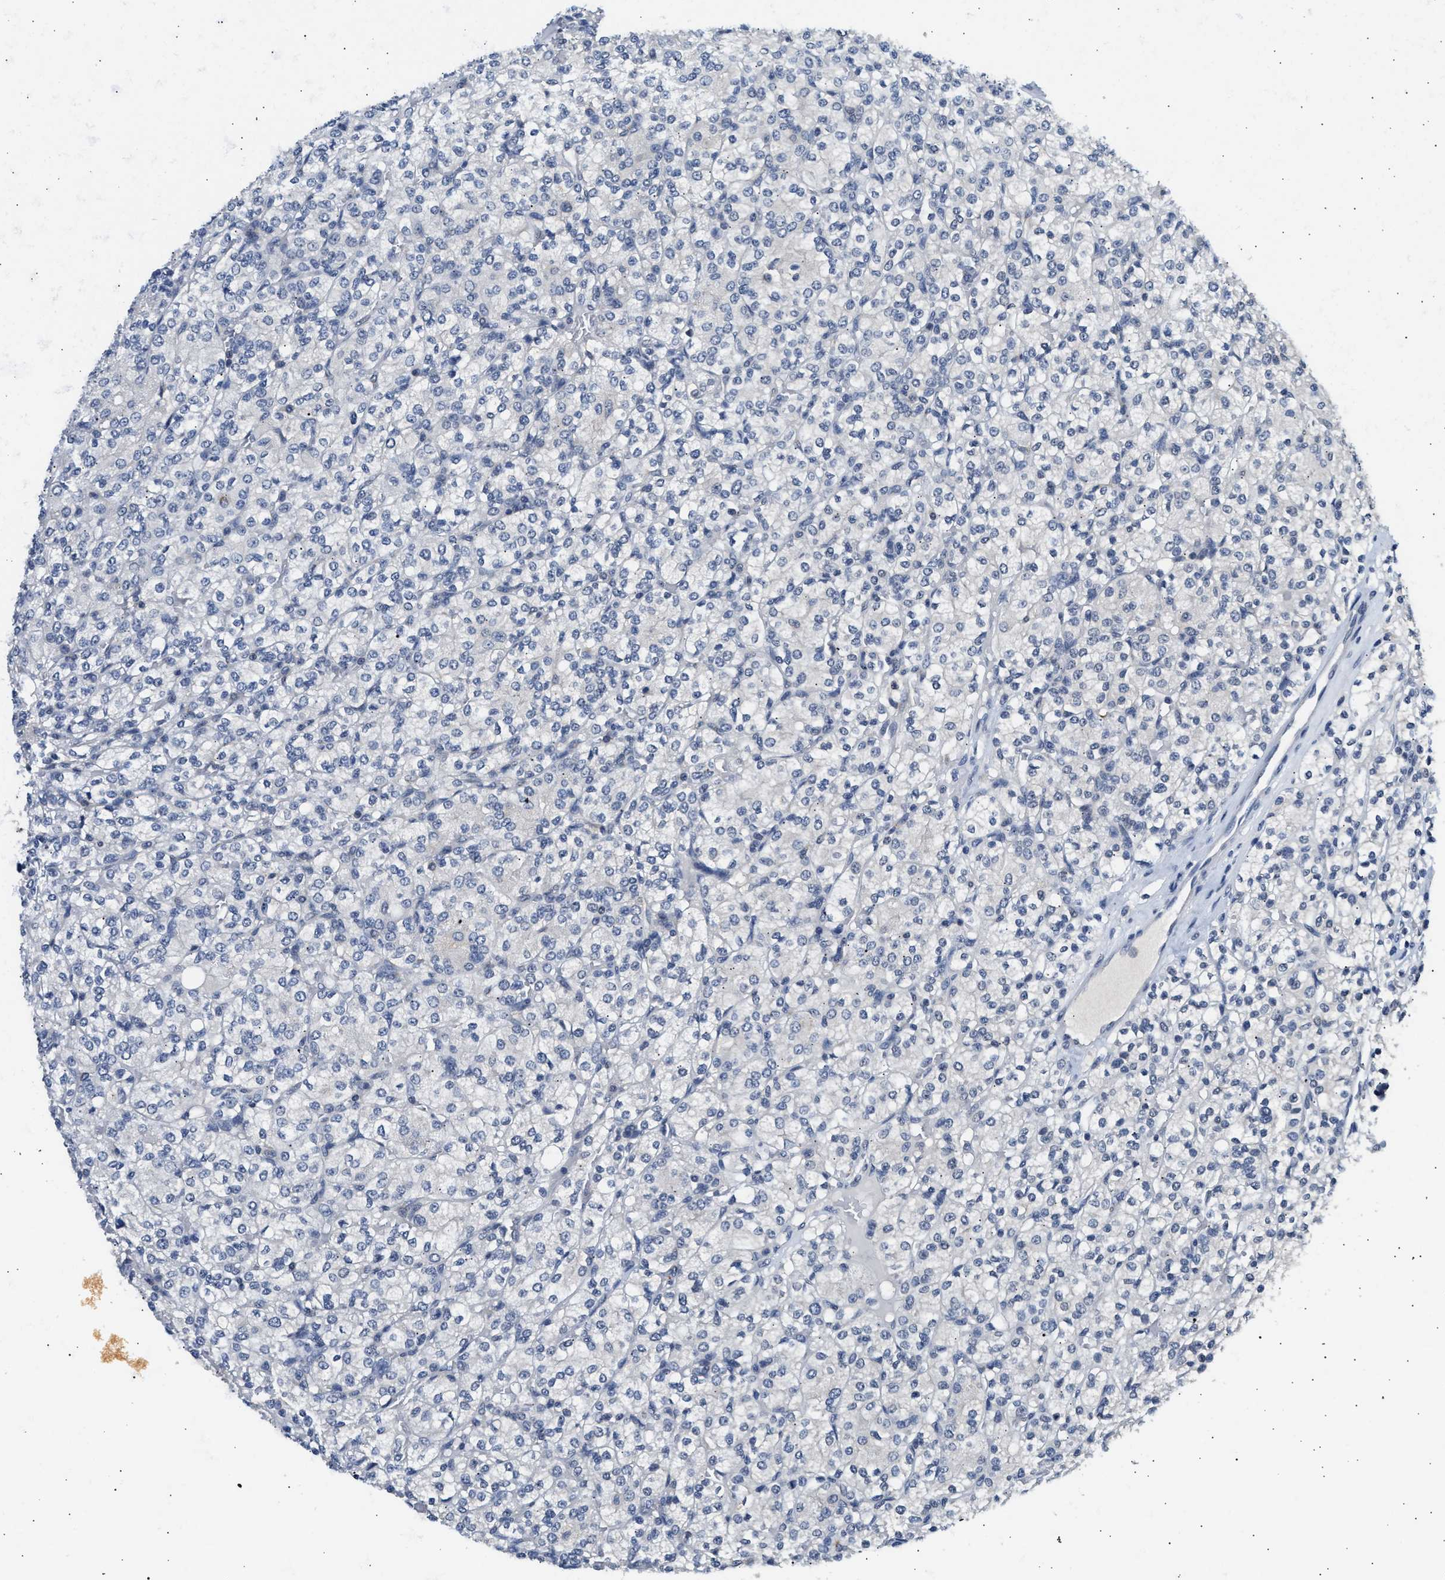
{"staining": {"intensity": "negative", "quantity": "none", "location": "none"}, "tissue": "renal cancer", "cell_type": "Tumor cells", "image_type": "cancer", "snomed": [{"axis": "morphology", "description": "Adenocarcinoma, NOS"}, {"axis": "topography", "description": "Kidney"}], "caption": "The photomicrograph exhibits no significant positivity in tumor cells of adenocarcinoma (renal).", "gene": "PPM1L", "patient": {"sex": "male", "age": 77}}